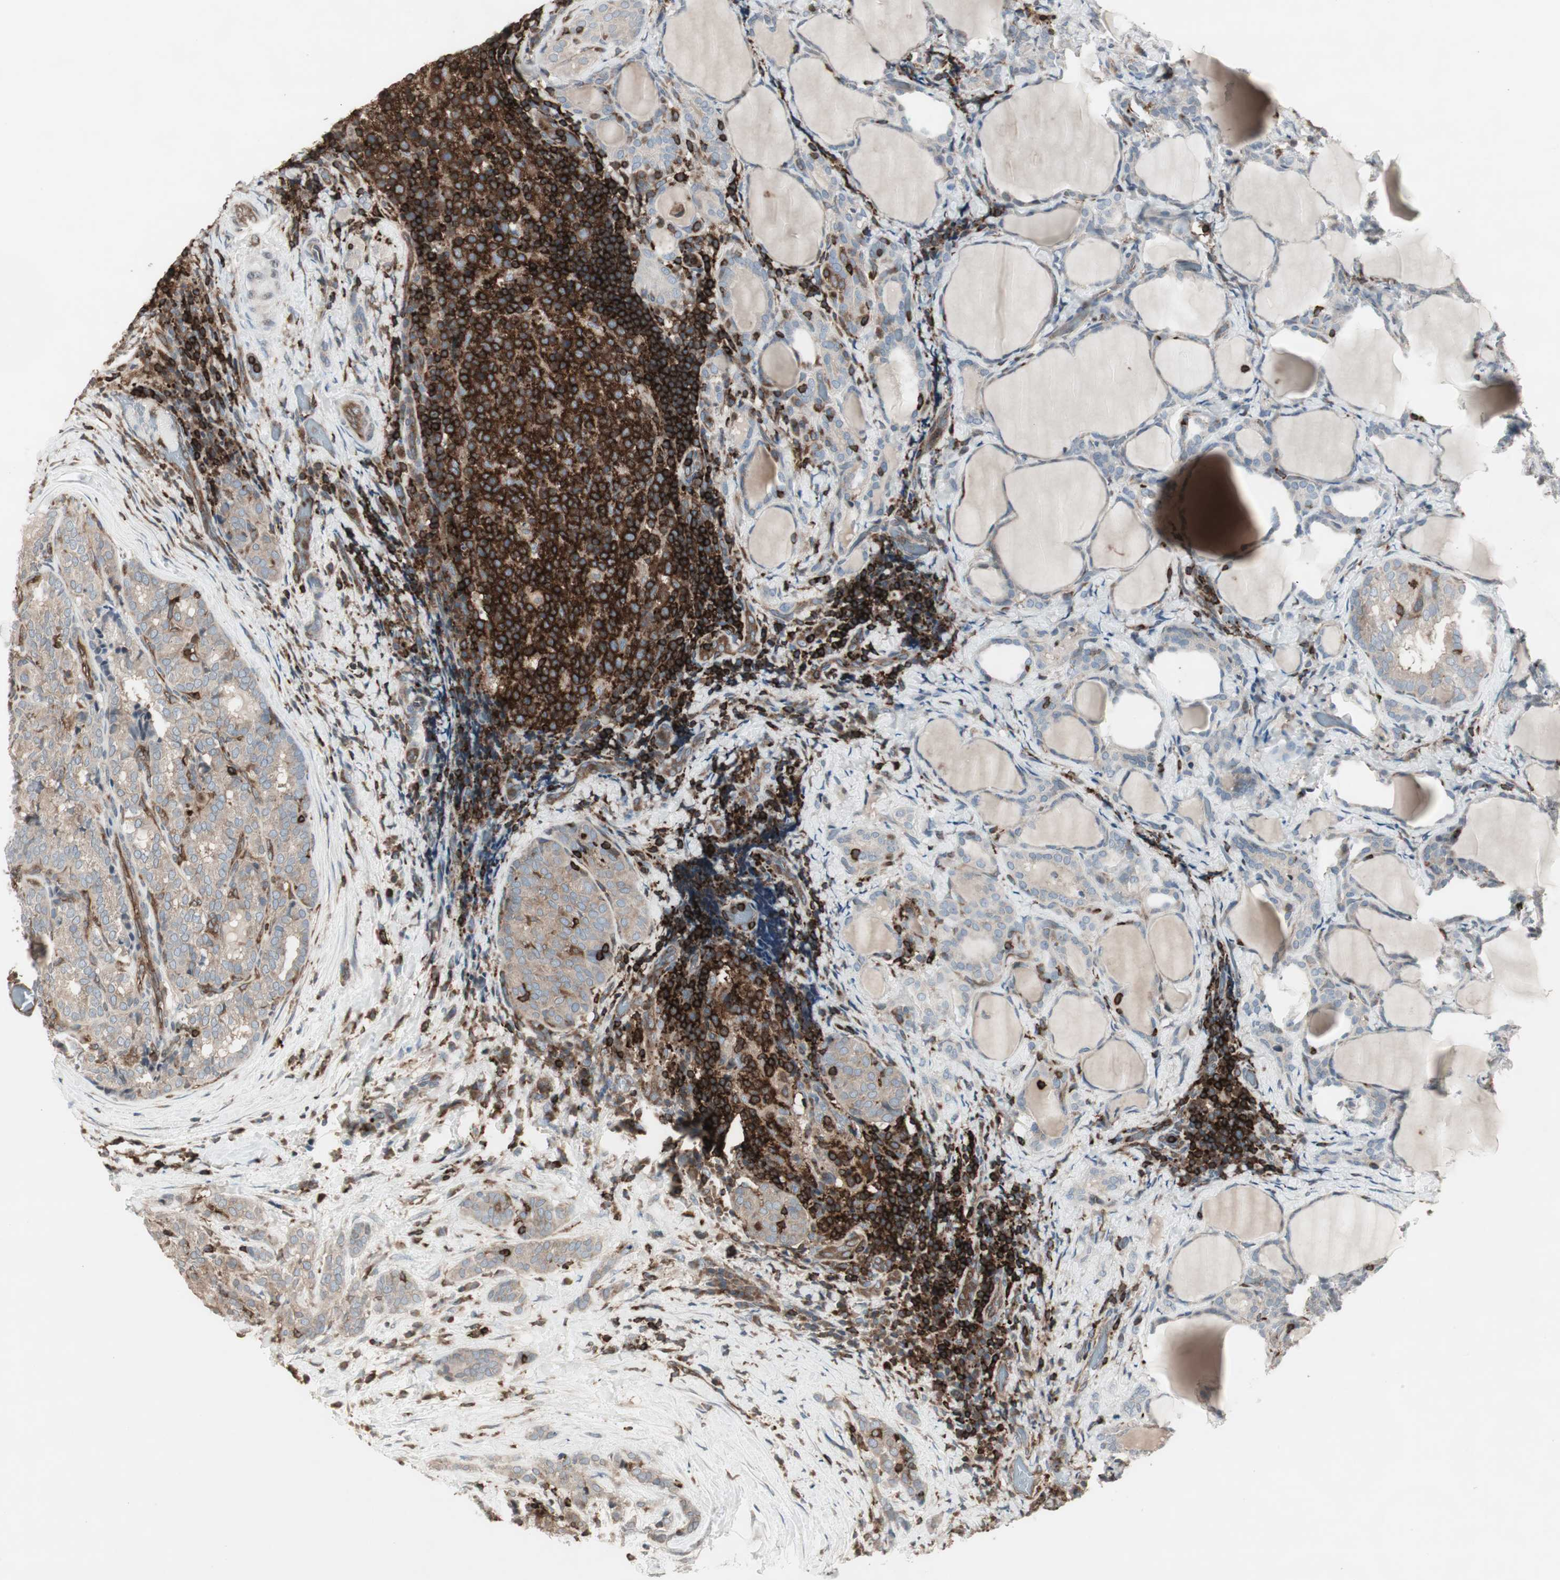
{"staining": {"intensity": "weak", "quantity": ">75%", "location": "cytoplasmic/membranous"}, "tissue": "thyroid cancer", "cell_type": "Tumor cells", "image_type": "cancer", "snomed": [{"axis": "morphology", "description": "Normal tissue, NOS"}, {"axis": "morphology", "description": "Papillary adenocarcinoma, NOS"}, {"axis": "topography", "description": "Thyroid gland"}], "caption": "Papillary adenocarcinoma (thyroid) was stained to show a protein in brown. There is low levels of weak cytoplasmic/membranous expression in about >75% of tumor cells.", "gene": "ARHGEF1", "patient": {"sex": "female", "age": 30}}